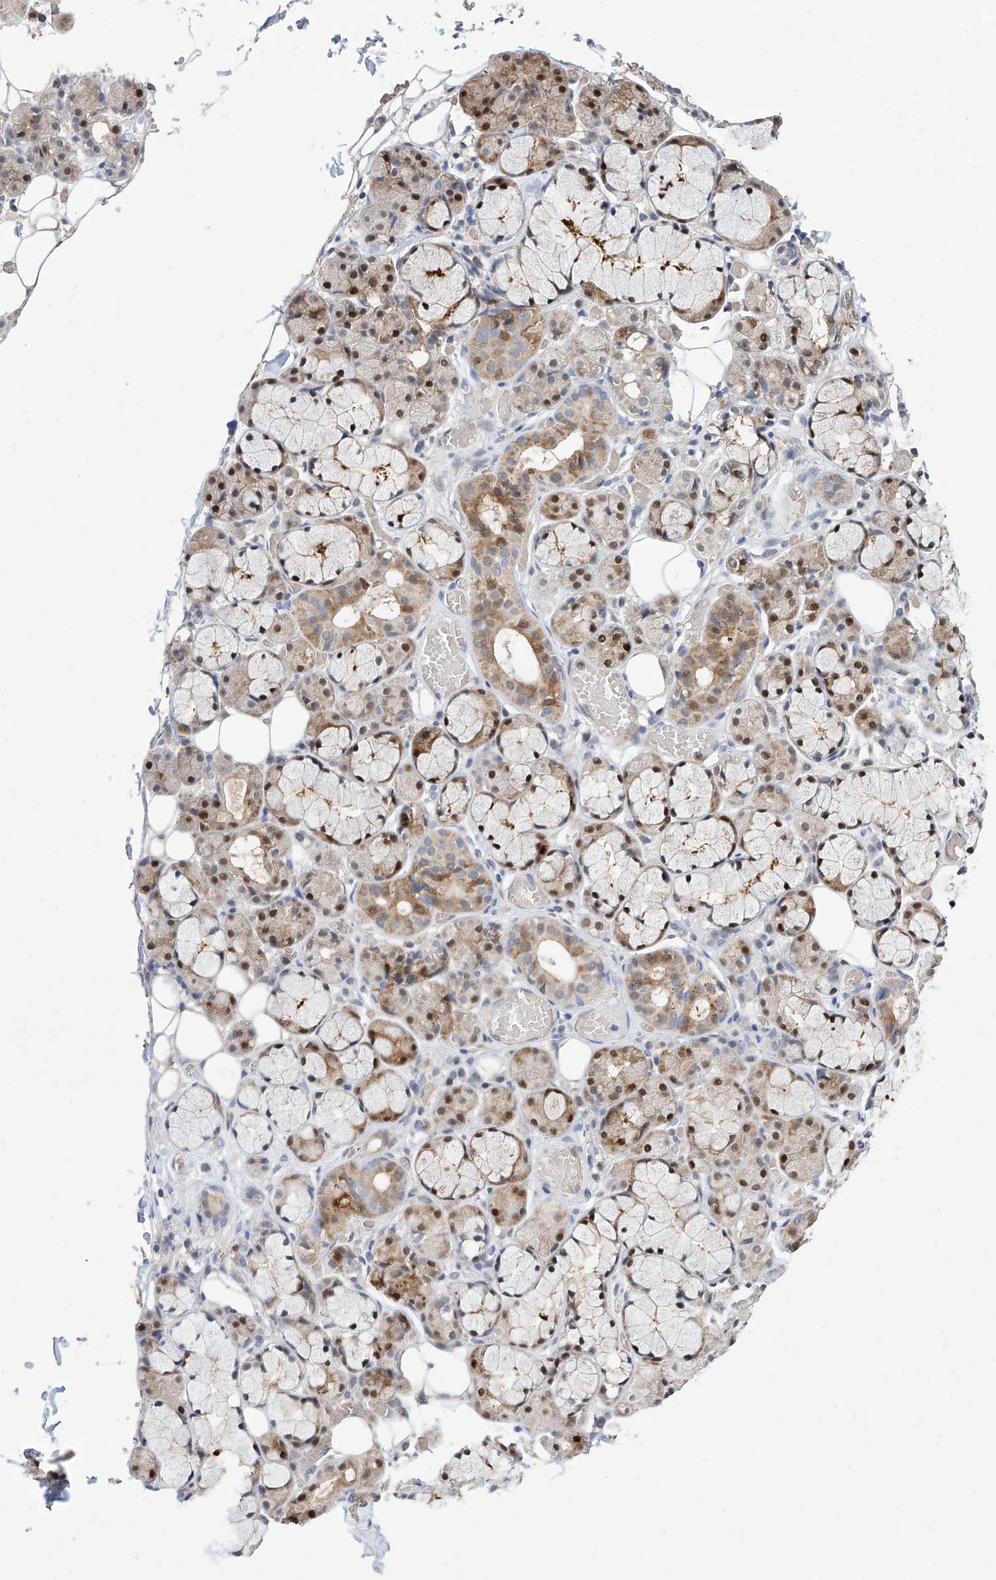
{"staining": {"intensity": "moderate", "quantity": "25%-75%", "location": "cytoplasmic/membranous,nuclear"}, "tissue": "salivary gland", "cell_type": "Glandular cells", "image_type": "normal", "snomed": [{"axis": "morphology", "description": "Normal tissue, NOS"}, {"axis": "topography", "description": "Salivary gland"}], "caption": "This is an image of immunohistochemistry (IHC) staining of unremarkable salivary gland, which shows moderate positivity in the cytoplasmic/membranous,nuclear of glandular cells.", "gene": "FUCA2", "patient": {"sex": "male", "age": 63}}